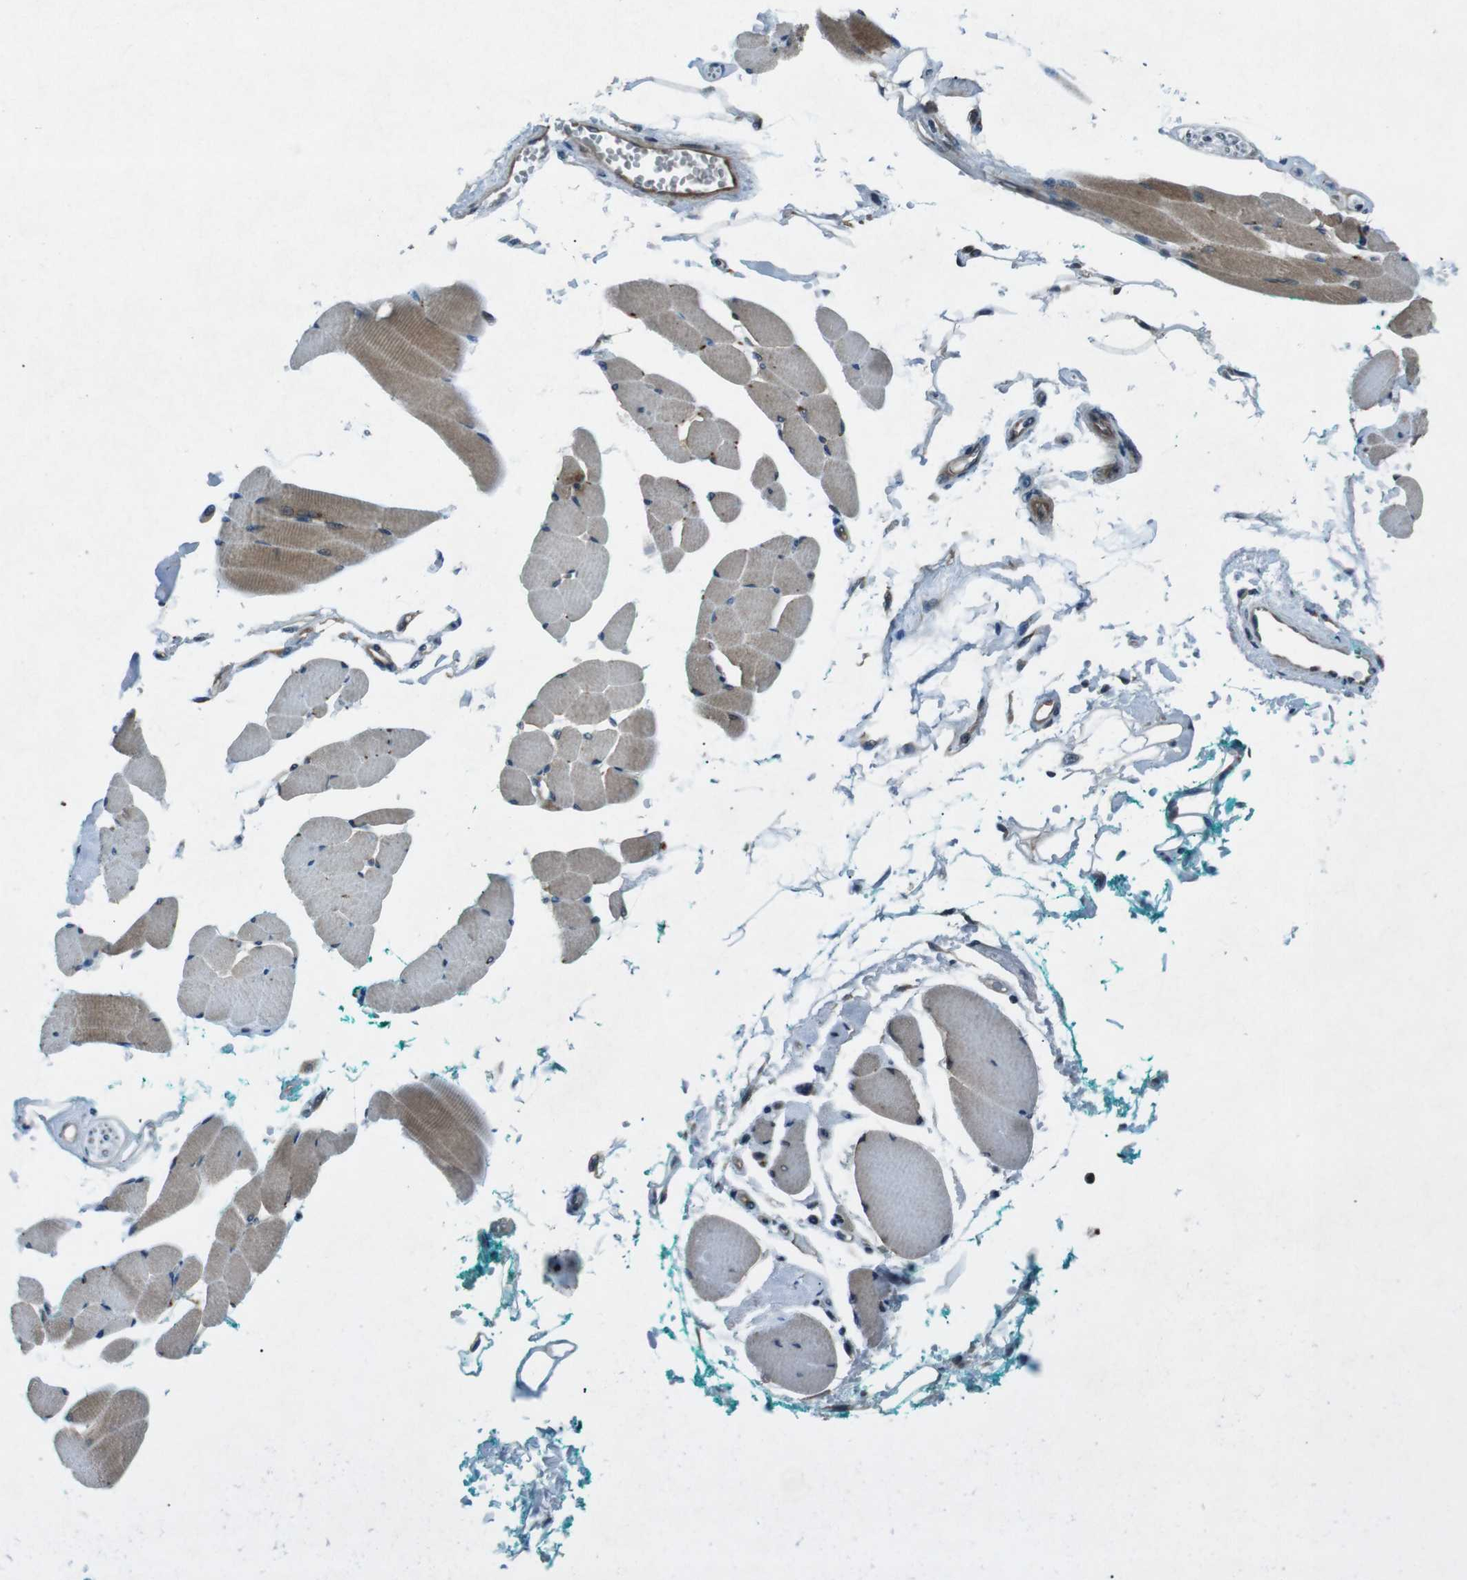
{"staining": {"intensity": "moderate", "quantity": ">75%", "location": "cytoplasmic/membranous"}, "tissue": "skeletal muscle", "cell_type": "Myocytes", "image_type": "normal", "snomed": [{"axis": "morphology", "description": "Normal tissue, NOS"}, {"axis": "topography", "description": "Skeletal muscle"}, {"axis": "topography", "description": "Oral tissue"}, {"axis": "topography", "description": "Peripheral nerve tissue"}], "caption": "About >75% of myocytes in unremarkable skeletal muscle exhibit moderate cytoplasmic/membranous protein positivity as visualized by brown immunohistochemical staining.", "gene": "SLC27A4", "patient": {"sex": "female", "age": 84}}